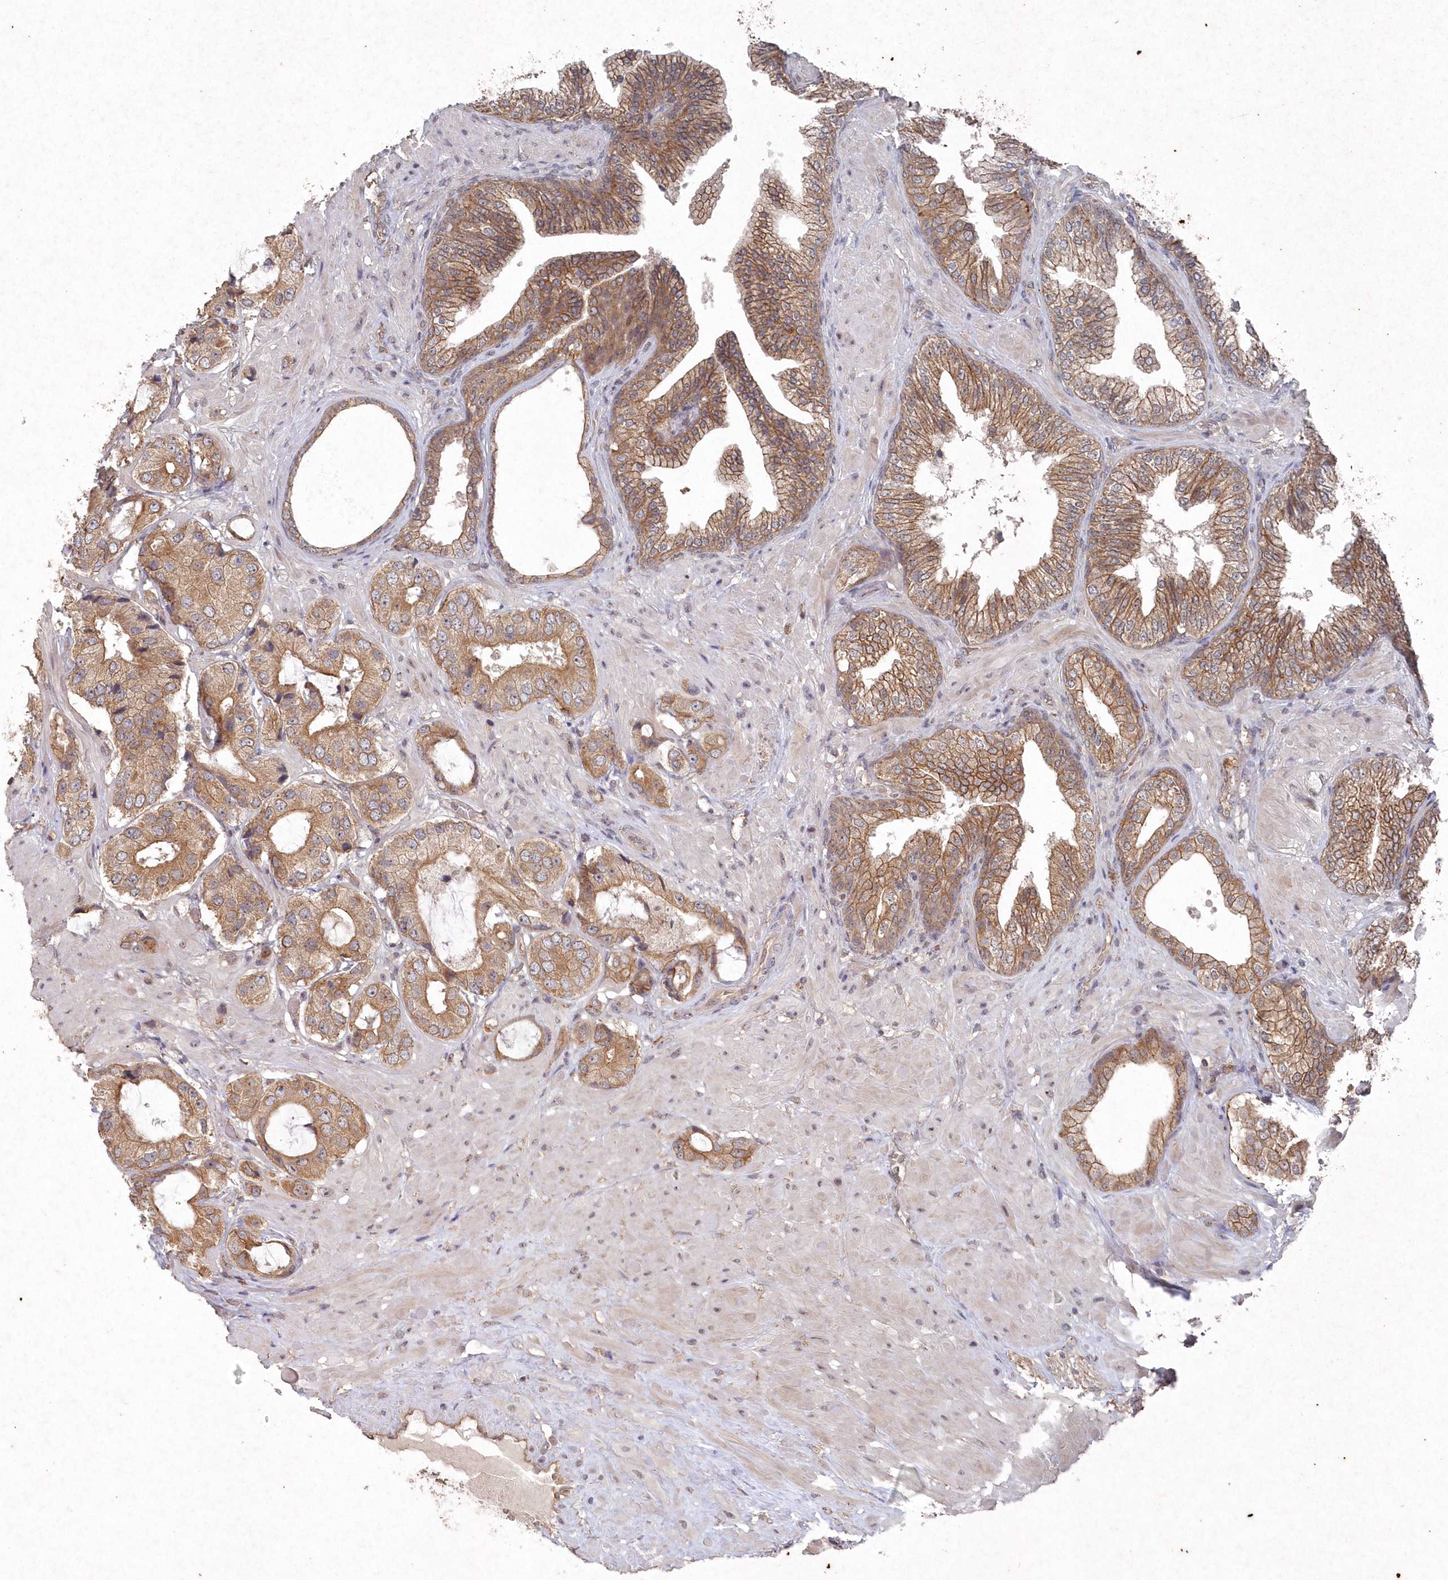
{"staining": {"intensity": "moderate", "quantity": ">75%", "location": "cytoplasmic/membranous"}, "tissue": "prostate cancer", "cell_type": "Tumor cells", "image_type": "cancer", "snomed": [{"axis": "morphology", "description": "Adenocarcinoma, High grade"}, {"axis": "topography", "description": "Prostate"}], "caption": "Protein expression by IHC shows moderate cytoplasmic/membranous expression in about >75% of tumor cells in prostate cancer (adenocarcinoma (high-grade)). (Brightfield microscopy of DAB IHC at high magnification).", "gene": "VSIG2", "patient": {"sex": "male", "age": 59}}